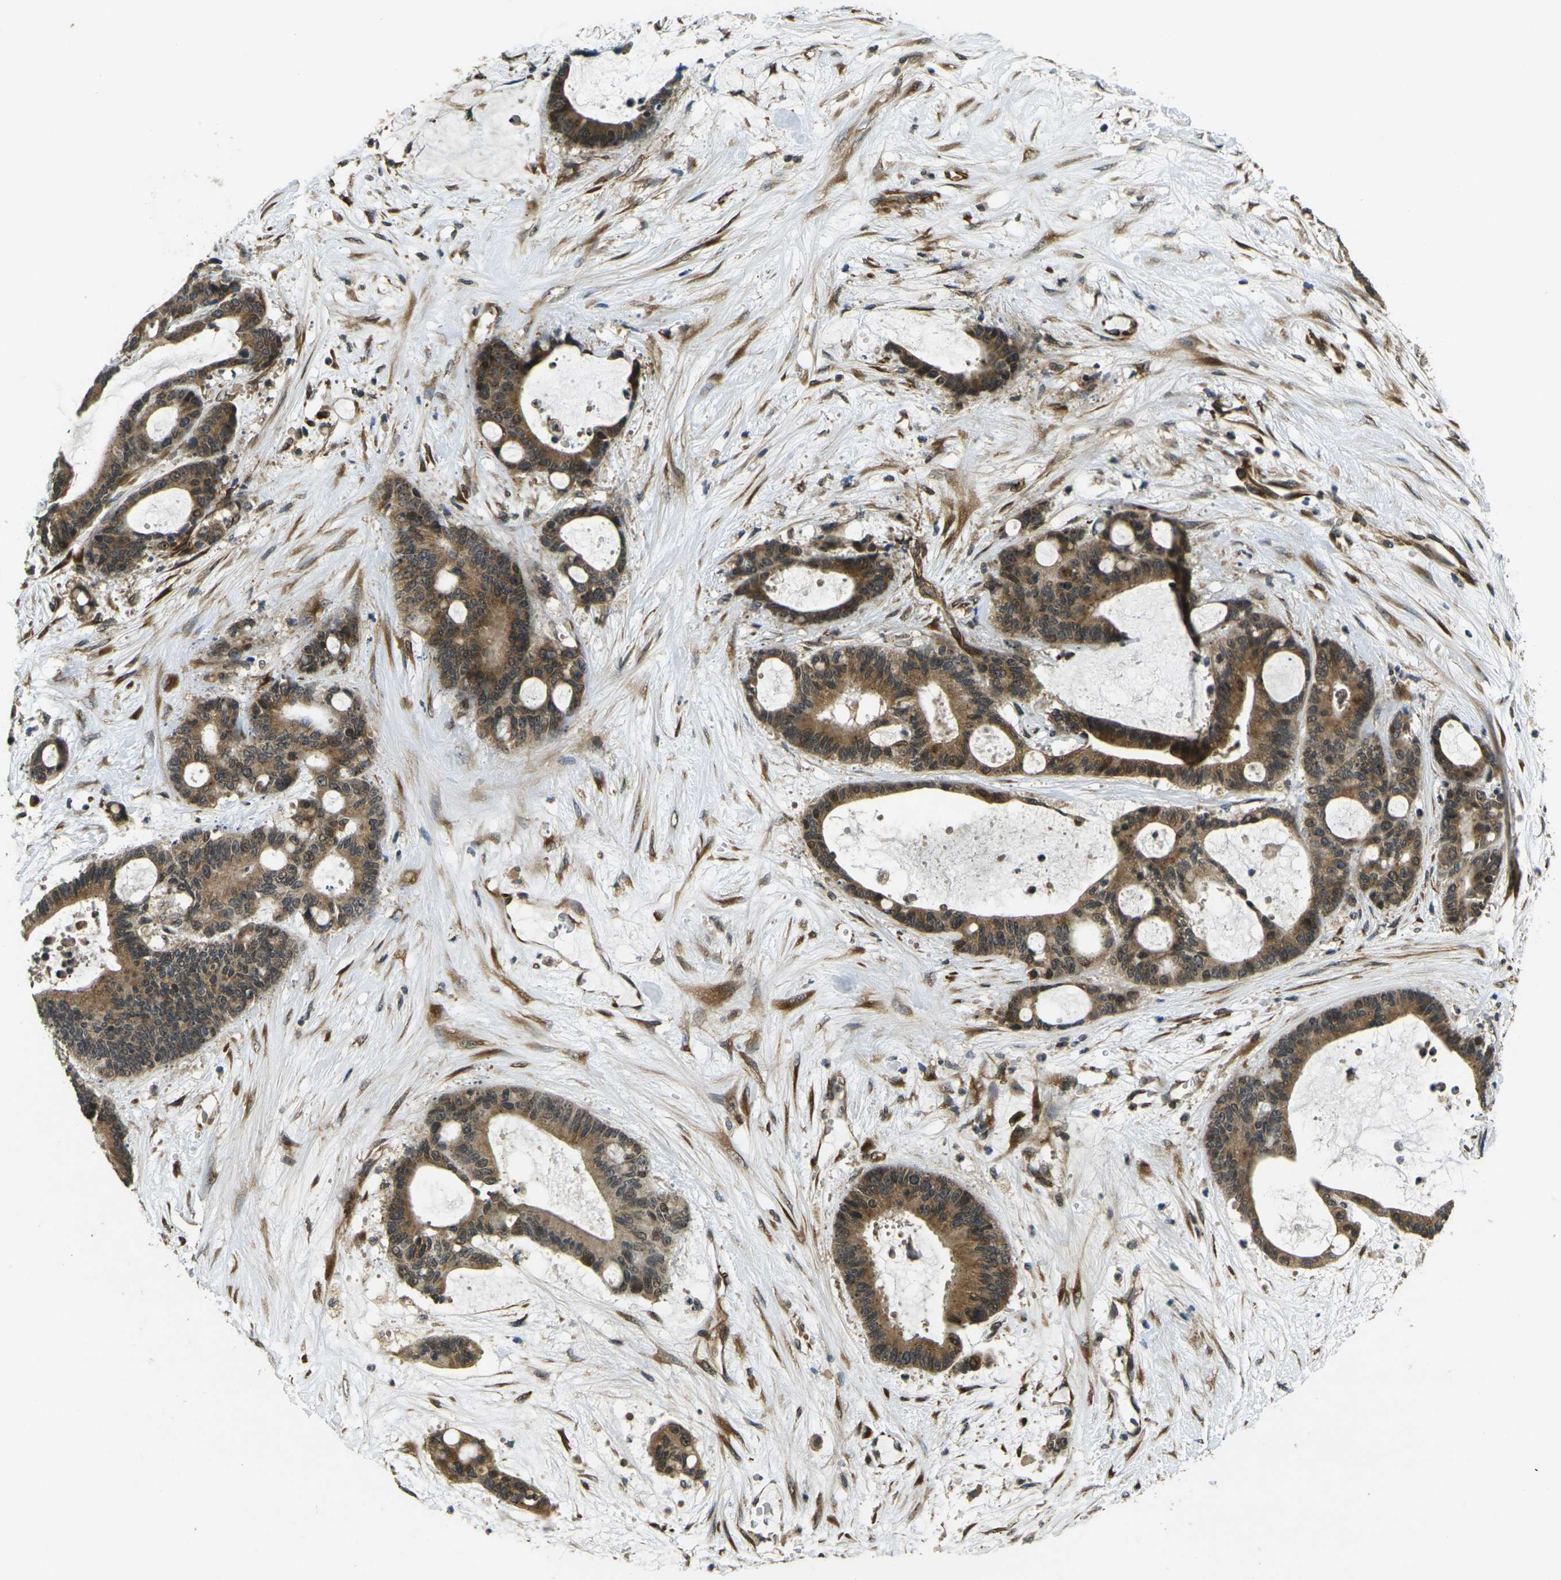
{"staining": {"intensity": "moderate", "quantity": ">75%", "location": "cytoplasmic/membranous"}, "tissue": "liver cancer", "cell_type": "Tumor cells", "image_type": "cancer", "snomed": [{"axis": "morphology", "description": "Cholangiocarcinoma"}, {"axis": "topography", "description": "Liver"}], "caption": "Protein staining of liver cholangiocarcinoma tissue reveals moderate cytoplasmic/membranous expression in approximately >75% of tumor cells.", "gene": "FUT11", "patient": {"sex": "female", "age": 73}}